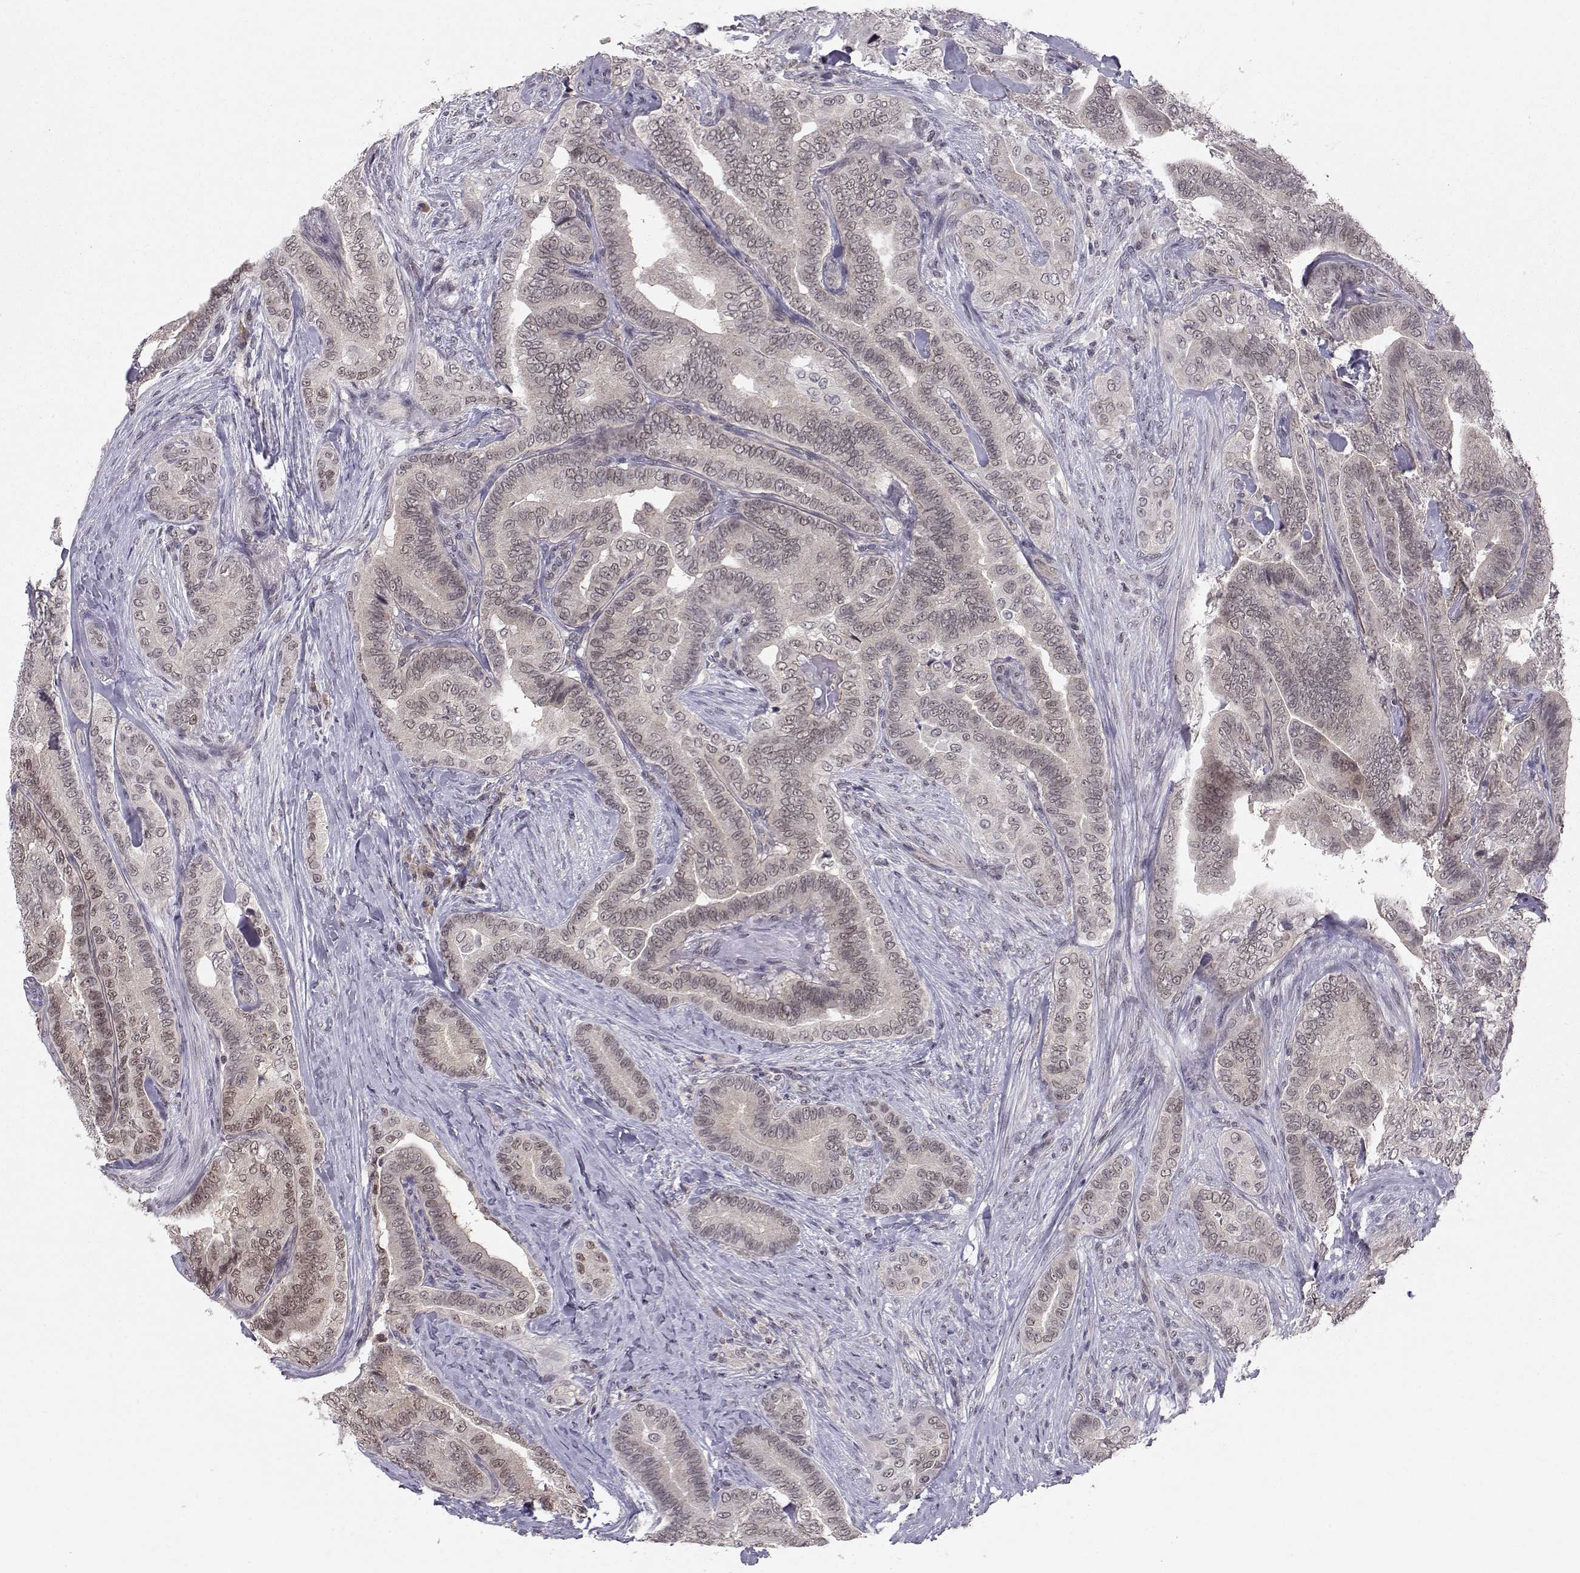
{"staining": {"intensity": "negative", "quantity": "none", "location": "none"}, "tissue": "thyroid cancer", "cell_type": "Tumor cells", "image_type": "cancer", "snomed": [{"axis": "morphology", "description": "Papillary adenocarcinoma, NOS"}, {"axis": "topography", "description": "Thyroid gland"}], "caption": "This is an immunohistochemistry image of human papillary adenocarcinoma (thyroid). There is no expression in tumor cells.", "gene": "KIF13B", "patient": {"sex": "male", "age": 61}}